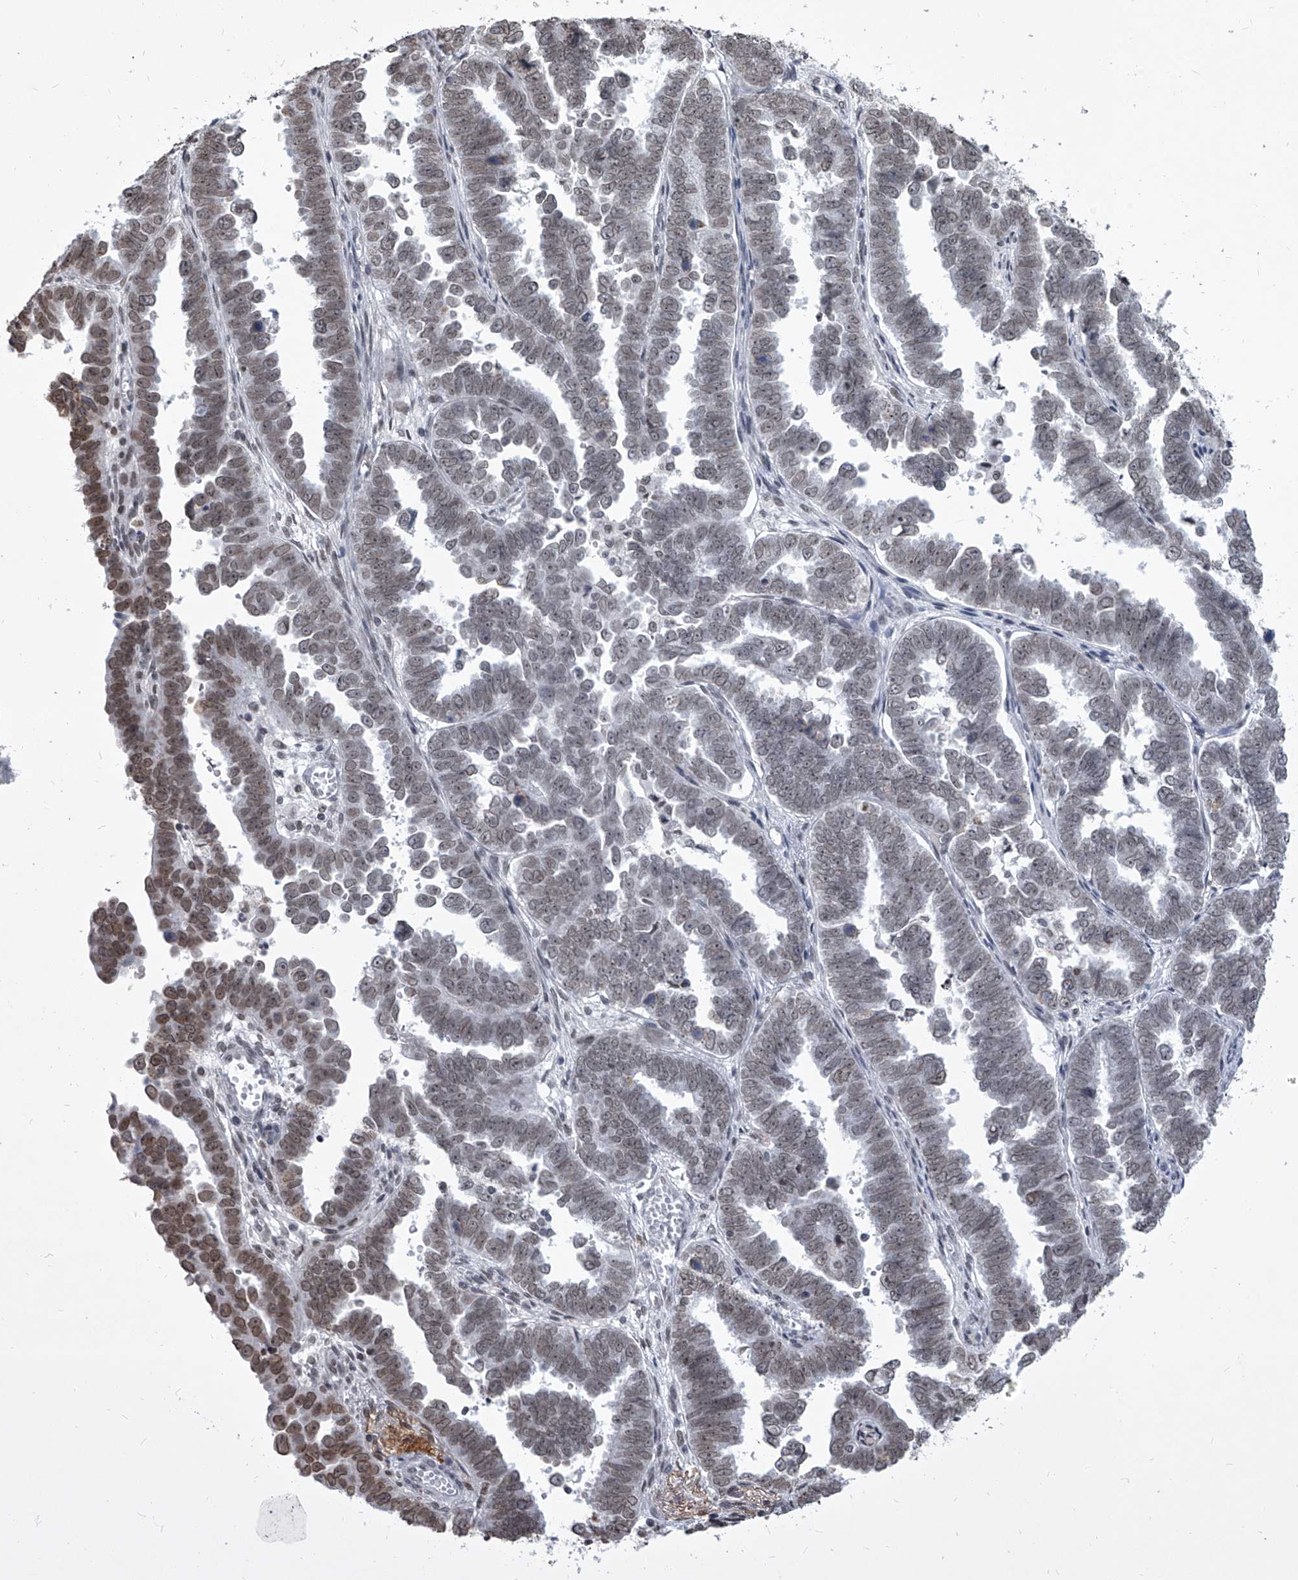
{"staining": {"intensity": "moderate", "quantity": "<25%", "location": "nuclear"}, "tissue": "endometrial cancer", "cell_type": "Tumor cells", "image_type": "cancer", "snomed": [{"axis": "morphology", "description": "Adenocarcinoma, NOS"}, {"axis": "topography", "description": "Endometrium"}], "caption": "This is a micrograph of immunohistochemistry staining of endometrial cancer, which shows moderate positivity in the nuclear of tumor cells.", "gene": "PPIL4", "patient": {"sex": "female", "age": 75}}